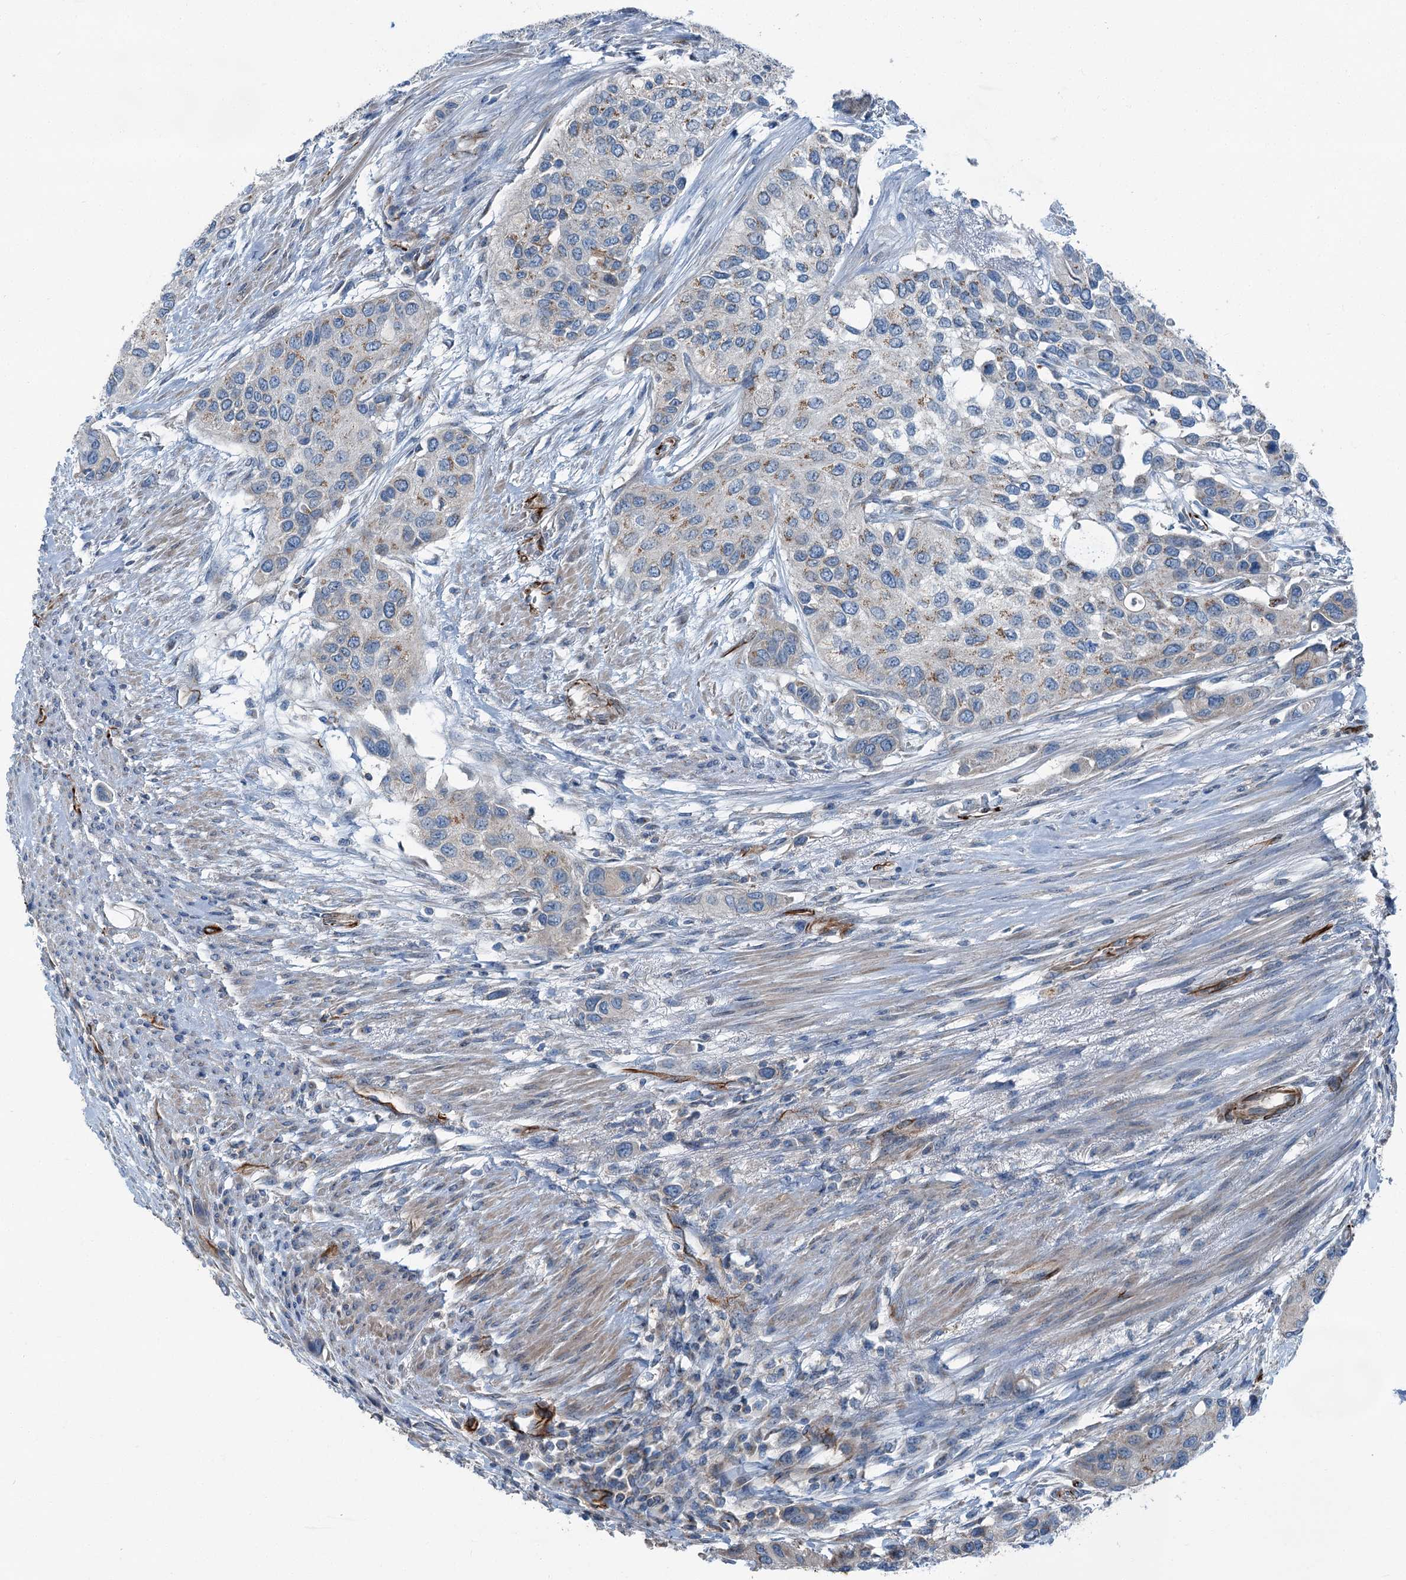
{"staining": {"intensity": "weak", "quantity": "<25%", "location": "cytoplasmic/membranous"}, "tissue": "urothelial cancer", "cell_type": "Tumor cells", "image_type": "cancer", "snomed": [{"axis": "morphology", "description": "Normal tissue, NOS"}, {"axis": "morphology", "description": "Urothelial carcinoma, High grade"}, {"axis": "topography", "description": "Vascular tissue"}, {"axis": "topography", "description": "Urinary bladder"}], "caption": "Immunohistochemistry (IHC) of human urothelial cancer shows no expression in tumor cells.", "gene": "AXL", "patient": {"sex": "female", "age": 56}}